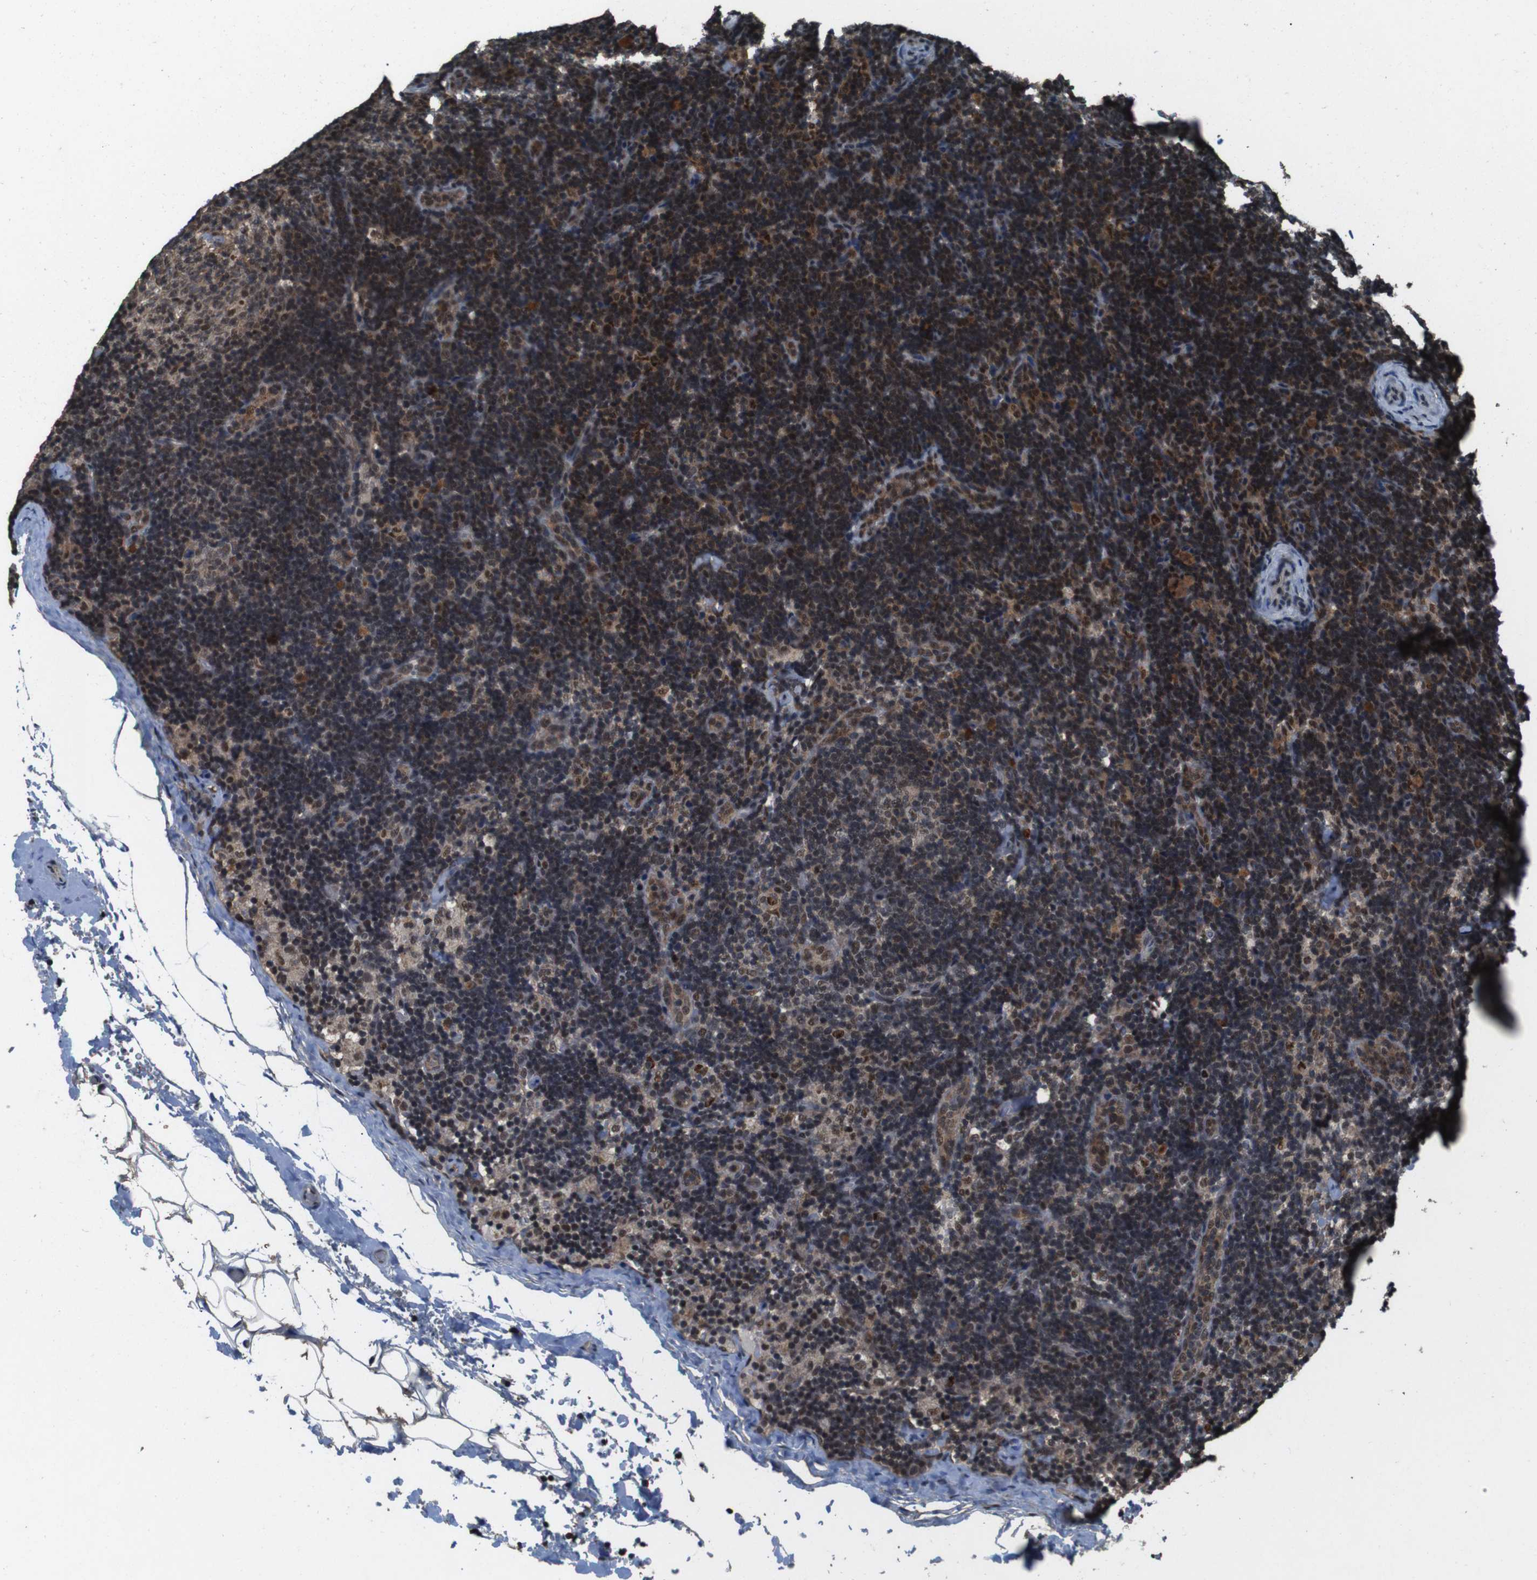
{"staining": {"intensity": "weak", "quantity": ">75%", "location": "cytoplasmic/membranous,nuclear"}, "tissue": "lymph node", "cell_type": "Germinal center cells", "image_type": "normal", "snomed": [{"axis": "morphology", "description": "Normal tissue, NOS"}, {"axis": "topography", "description": "Lymph node"}], "caption": "Lymph node was stained to show a protein in brown. There is low levels of weak cytoplasmic/membranous,nuclear staining in approximately >75% of germinal center cells. The staining was performed using DAB to visualize the protein expression in brown, while the nuclei were stained in blue with hematoxylin (Magnification: 20x).", "gene": "NR4A2", "patient": {"sex": "female", "age": 14}}